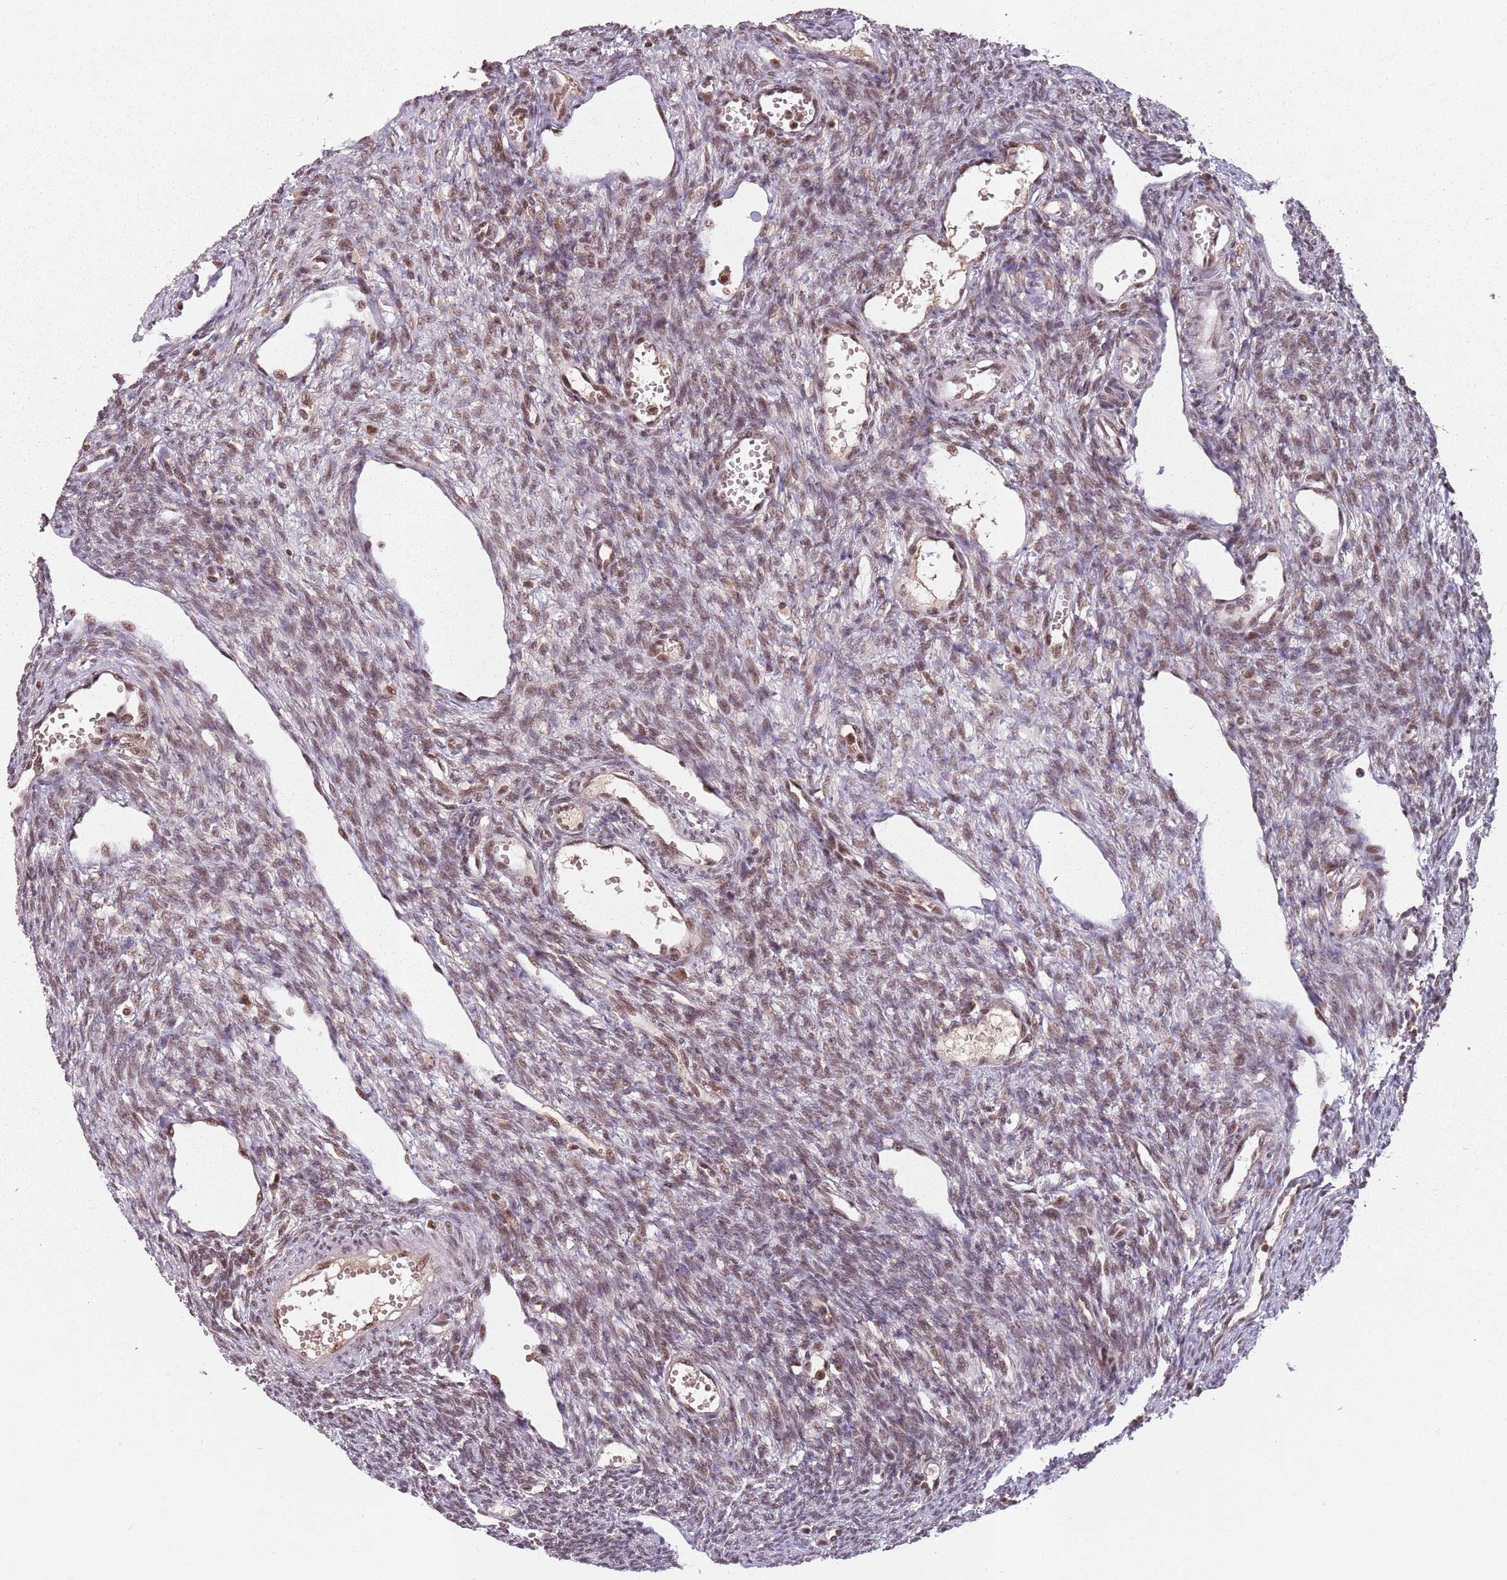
{"staining": {"intensity": "moderate", "quantity": ">75%", "location": "nuclear"}, "tissue": "ovary", "cell_type": "Follicle cells", "image_type": "normal", "snomed": [{"axis": "morphology", "description": "Normal tissue, NOS"}, {"axis": "morphology", "description": "Cyst, NOS"}, {"axis": "topography", "description": "Ovary"}], "caption": "Protein expression by IHC displays moderate nuclear expression in approximately >75% of follicle cells in unremarkable ovary.", "gene": "NCBP1", "patient": {"sex": "female", "age": 33}}